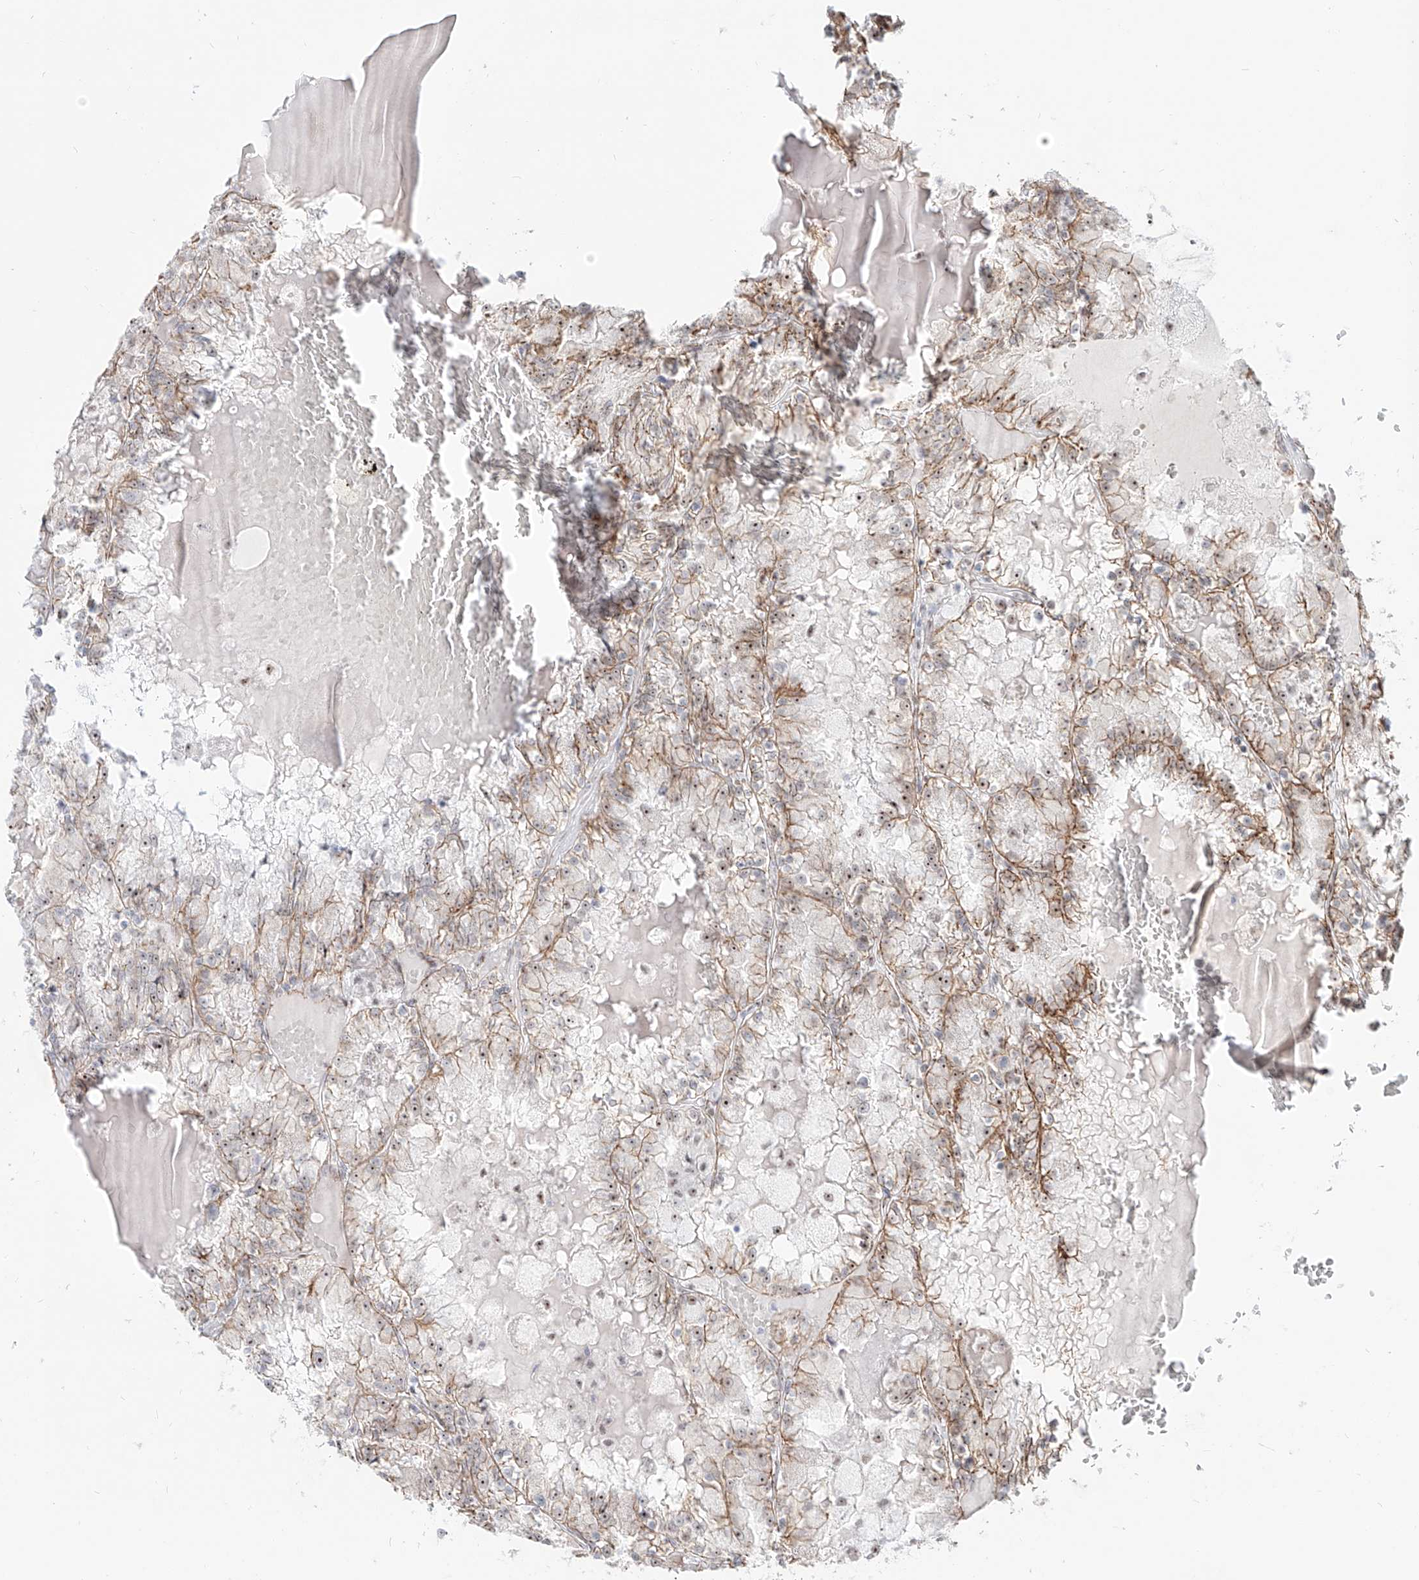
{"staining": {"intensity": "moderate", "quantity": "25%-75%", "location": "cytoplasmic/membranous,nuclear"}, "tissue": "renal cancer", "cell_type": "Tumor cells", "image_type": "cancer", "snomed": [{"axis": "morphology", "description": "Adenocarcinoma, NOS"}, {"axis": "topography", "description": "Kidney"}], "caption": "Immunohistochemical staining of human renal cancer (adenocarcinoma) exhibits medium levels of moderate cytoplasmic/membranous and nuclear staining in about 25%-75% of tumor cells.", "gene": "ZNF710", "patient": {"sex": "female", "age": 56}}